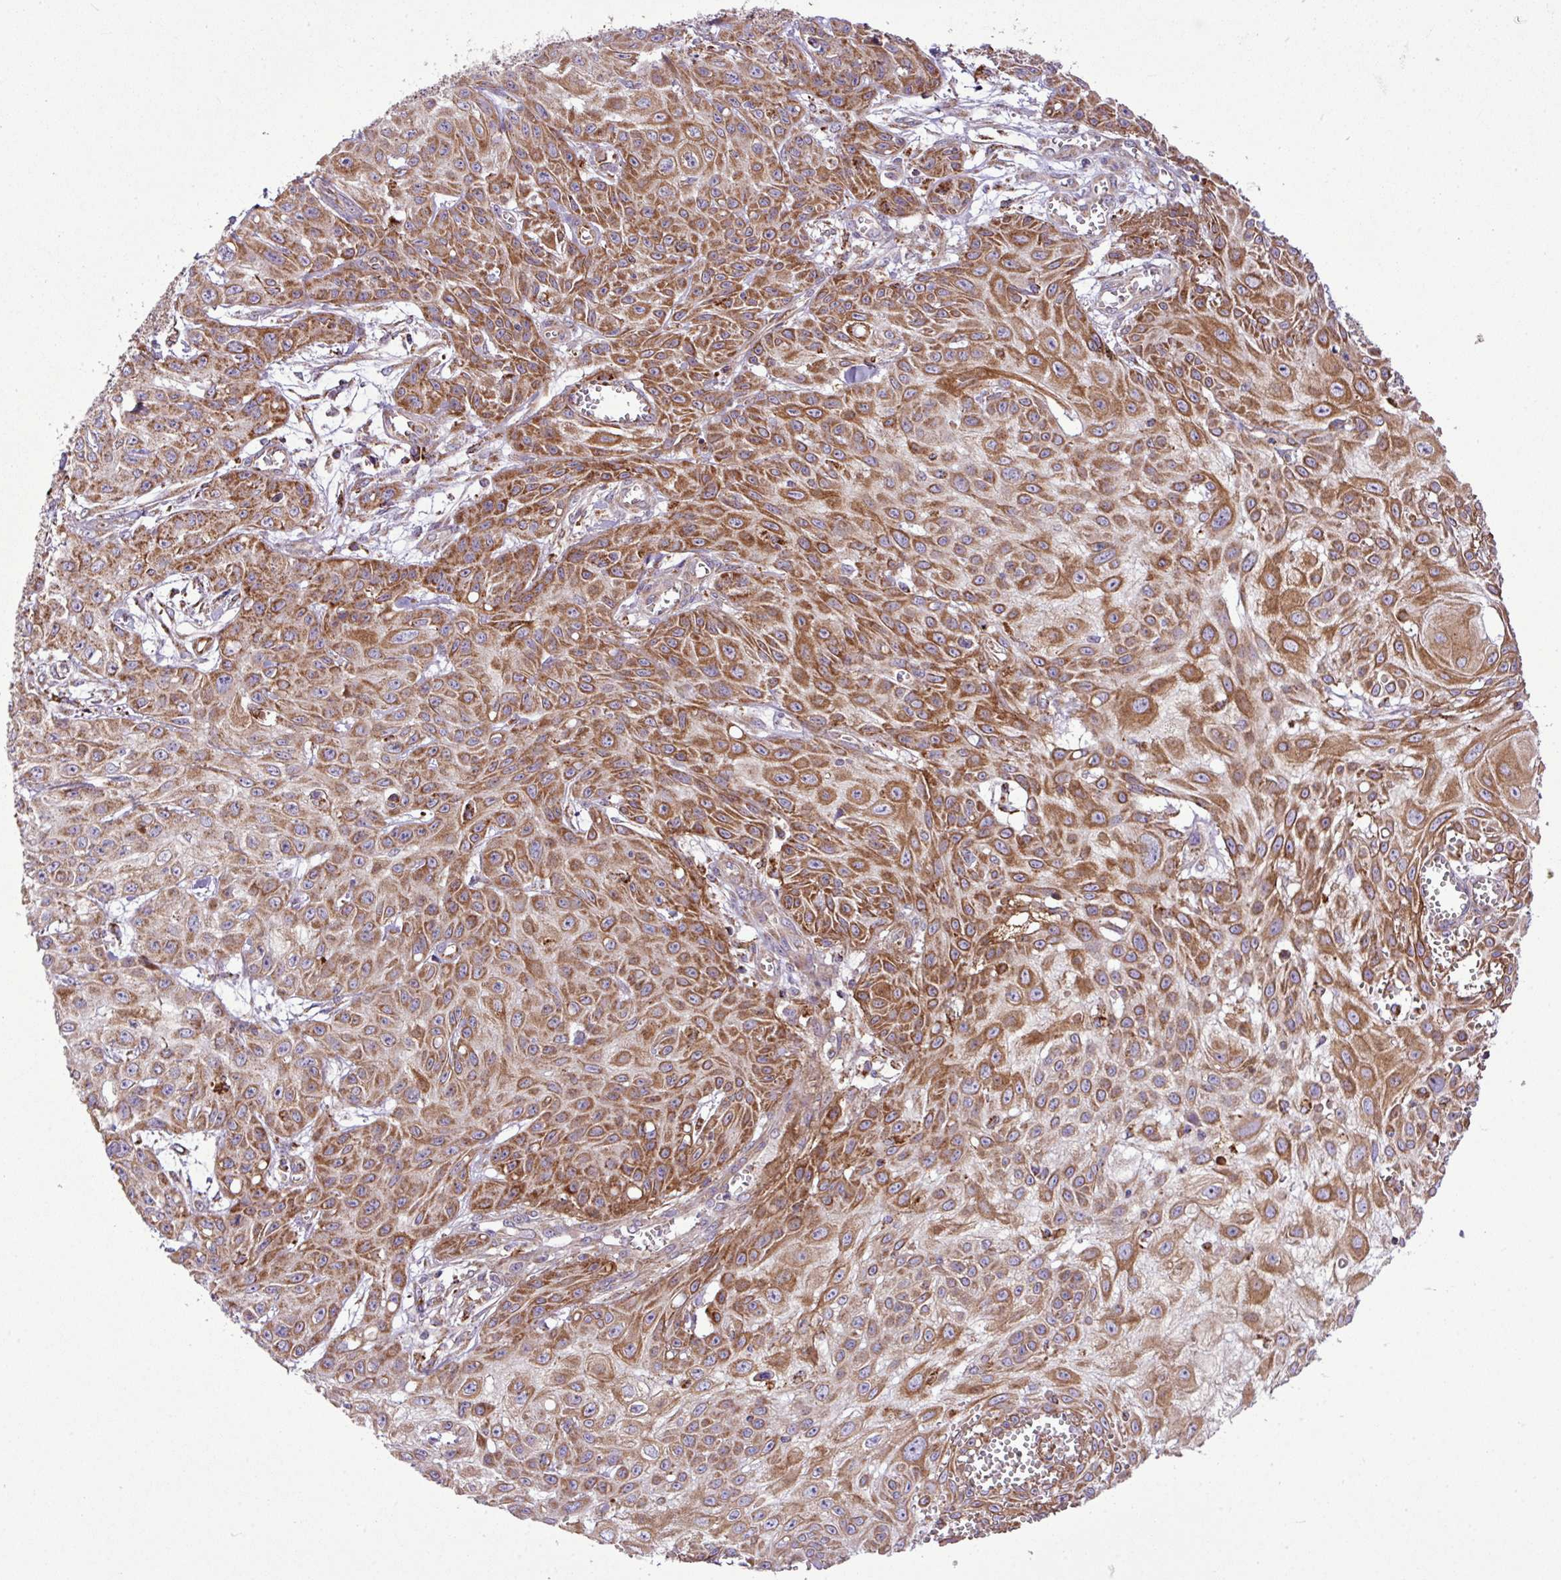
{"staining": {"intensity": "moderate", "quantity": ">75%", "location": "cytoplasmic/membranous"}, "tissue": "skin cancer", "cell_type": "Tumor cells", "image_type": "cancer", "snomed": [{"axis": "morphology", "description": "Squamous cell carcinoma, NOS"}, {"axis": "topography", "description": "Skin"}, {"axis": "topography", "description": "Vulva"}], "caption": "Moderate cytoplasmic/membranous protein expression is present in about >75% of tumor cells in skin cancer (squamous cell carcinoma). The staining was performed using DAB (3,3'-diaminobenzidine) to visualize the protein expression in brown, while the nuclei were stained in blue with hematoxylin (Magnification: 20x).", "gene": "ZNF569", "patient": {"sex": "female", "age": 71}}